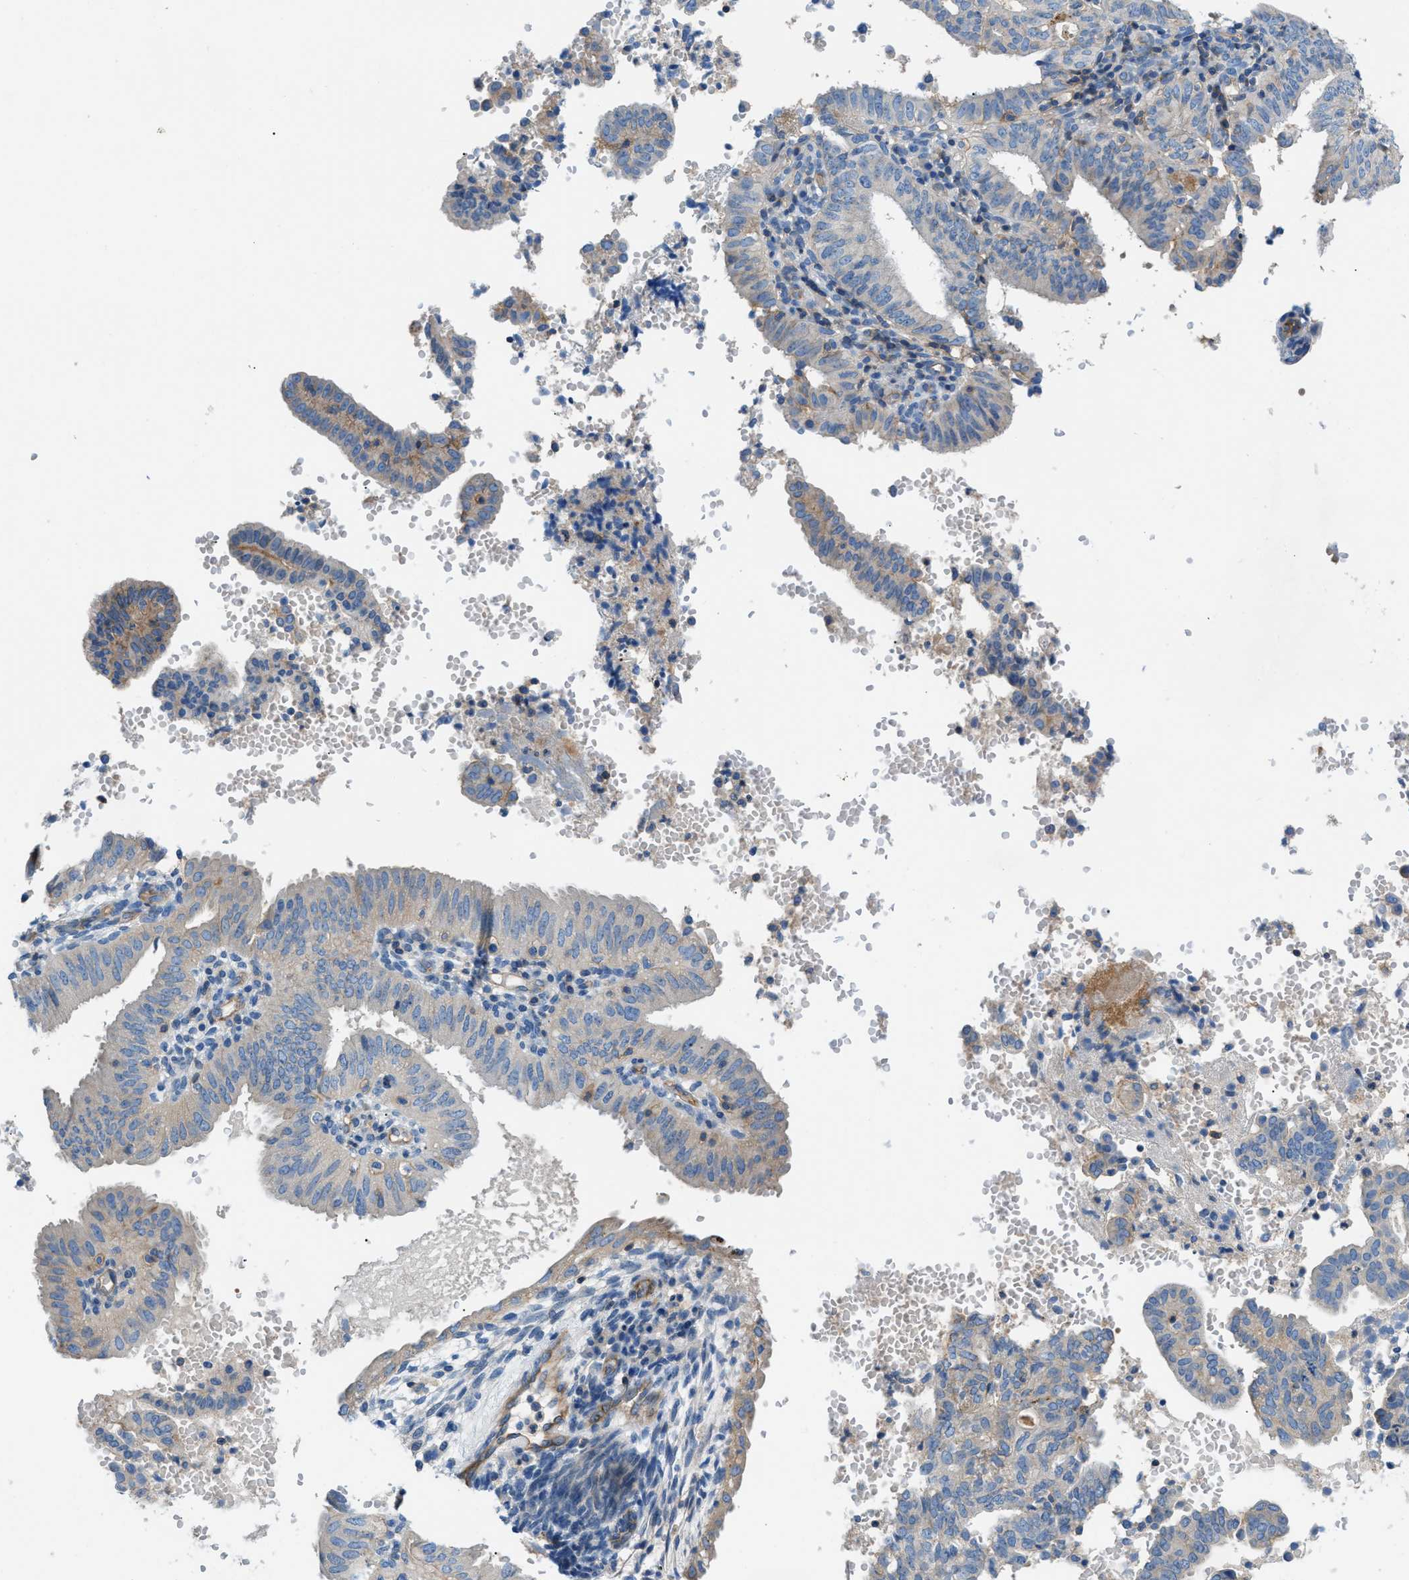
{"staining": {"intensity": "weak", "quantity": ">75%", "location": "cytoplasmic/membranous"}, "tissue": "endometrial cancer", "cell_type": "Tumor cells", "image_type": "cancer", "snomed": [{"axis": "morphology", "description": "Adenocarcinoma, NOS"}, {"axis": "topography", "description": "Endometrium"}], "caption": "This image reveals endometrial cancer (adenocarcinoma) stained with IHC to label a protein in brown. The cytoplasmic/membranous of tumor cells show weak positivity for the protein. Nuclei are counter-stained blue.", "gene": "ORAI1", "patient": {"sex": "female", "age": 58}}